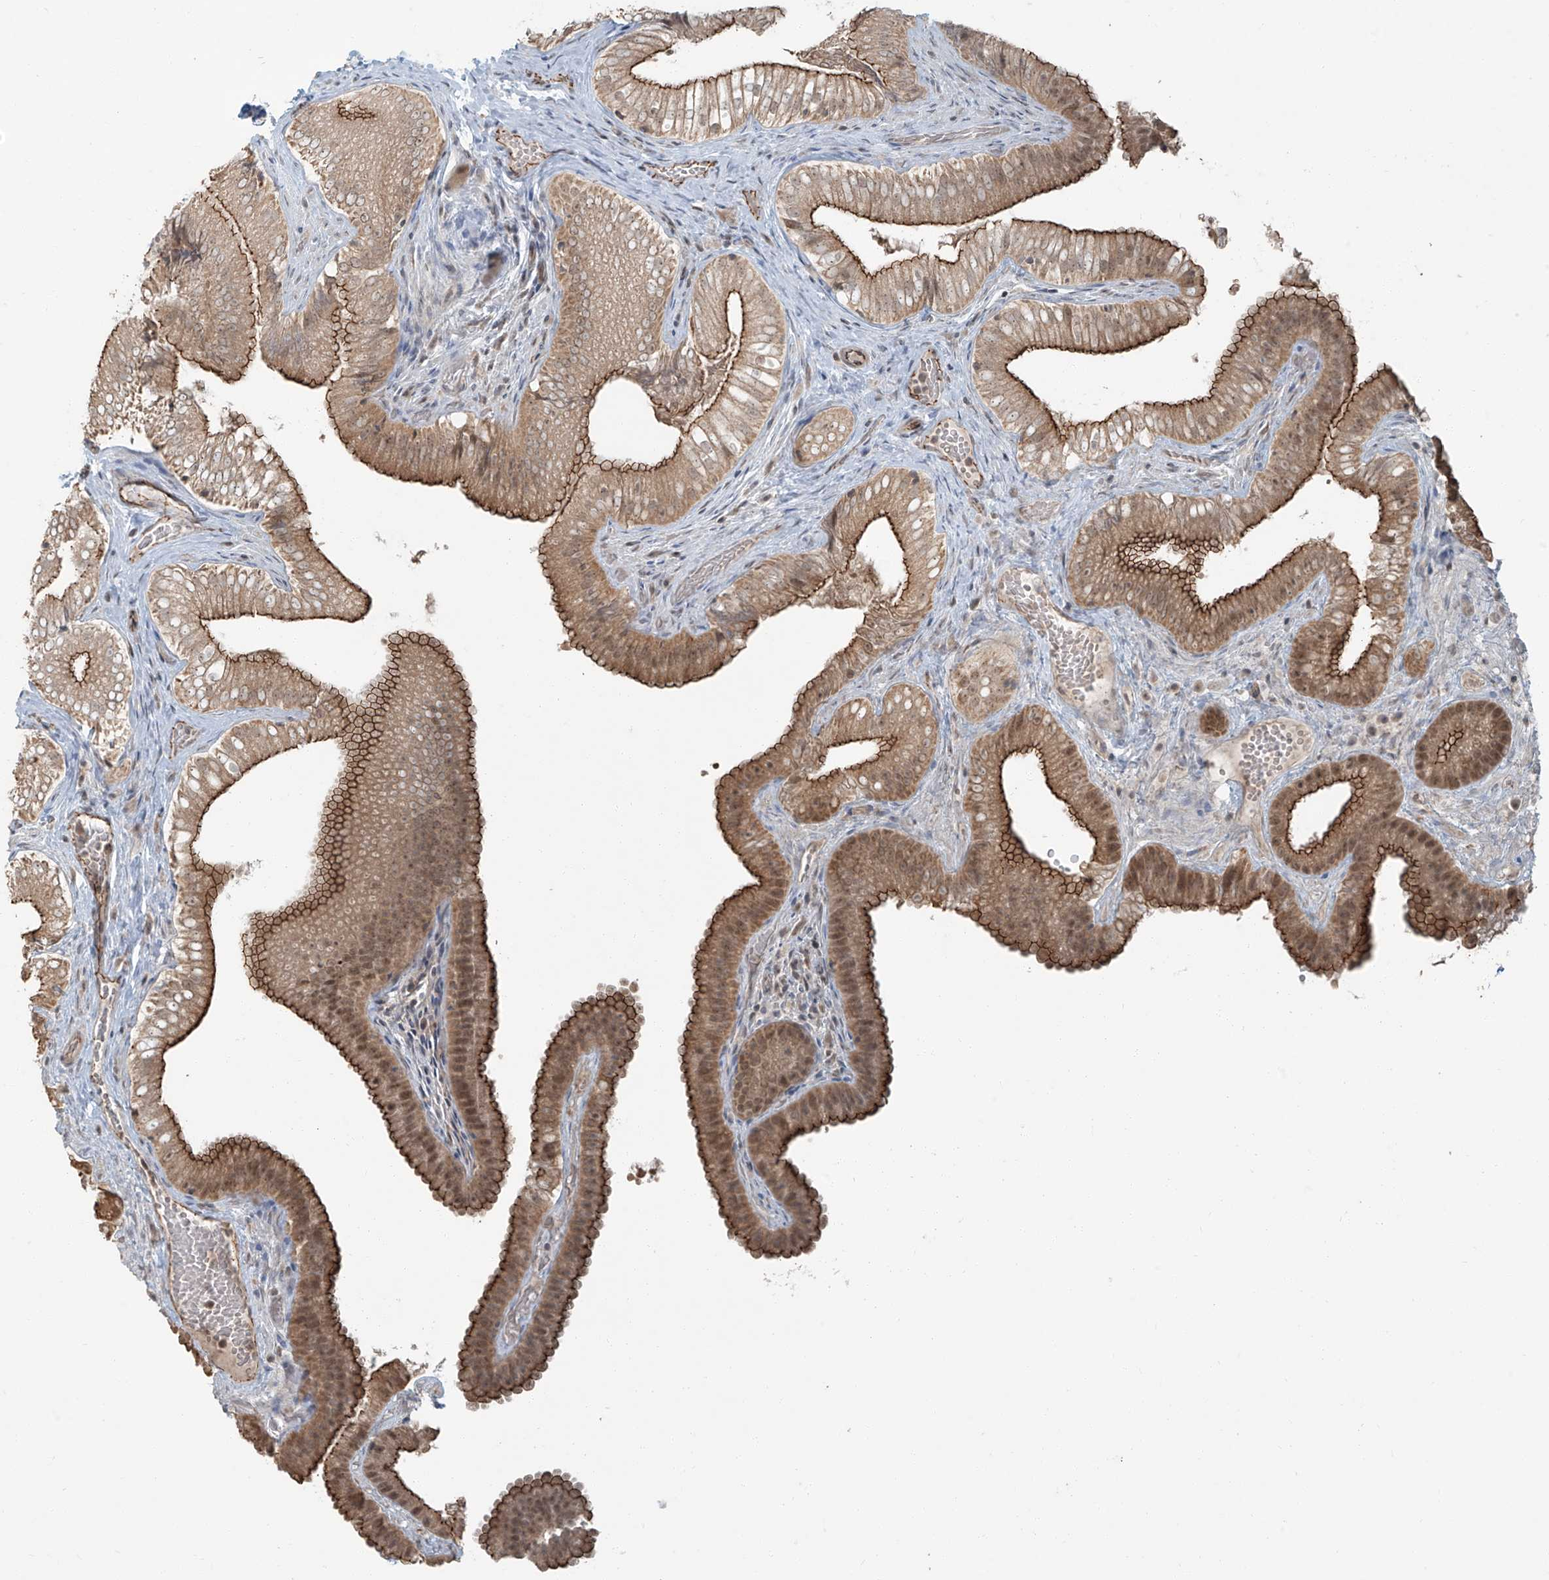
{"staining": {"intensity": "moderate", "quantity": ">75%", "location": "cytoplasmic/membranous,nuclear"}, "tissue": "gallbladder", "cell_type": "Glandular cells", "image_type": "normal", "snomed": [{"axis": "morphology", "description": "Normal tissue, NOS"}, {"axis": "topography", "description": "Gallbladder"}], "caption": "Gallbladder stained for a protein (brown) displays moderate cytoplasmic/membranous,nuclear positive staining in about >75% of glandular cells.", "gene": "ZNF16", "patient": {"sex": "female", "age": 30}}